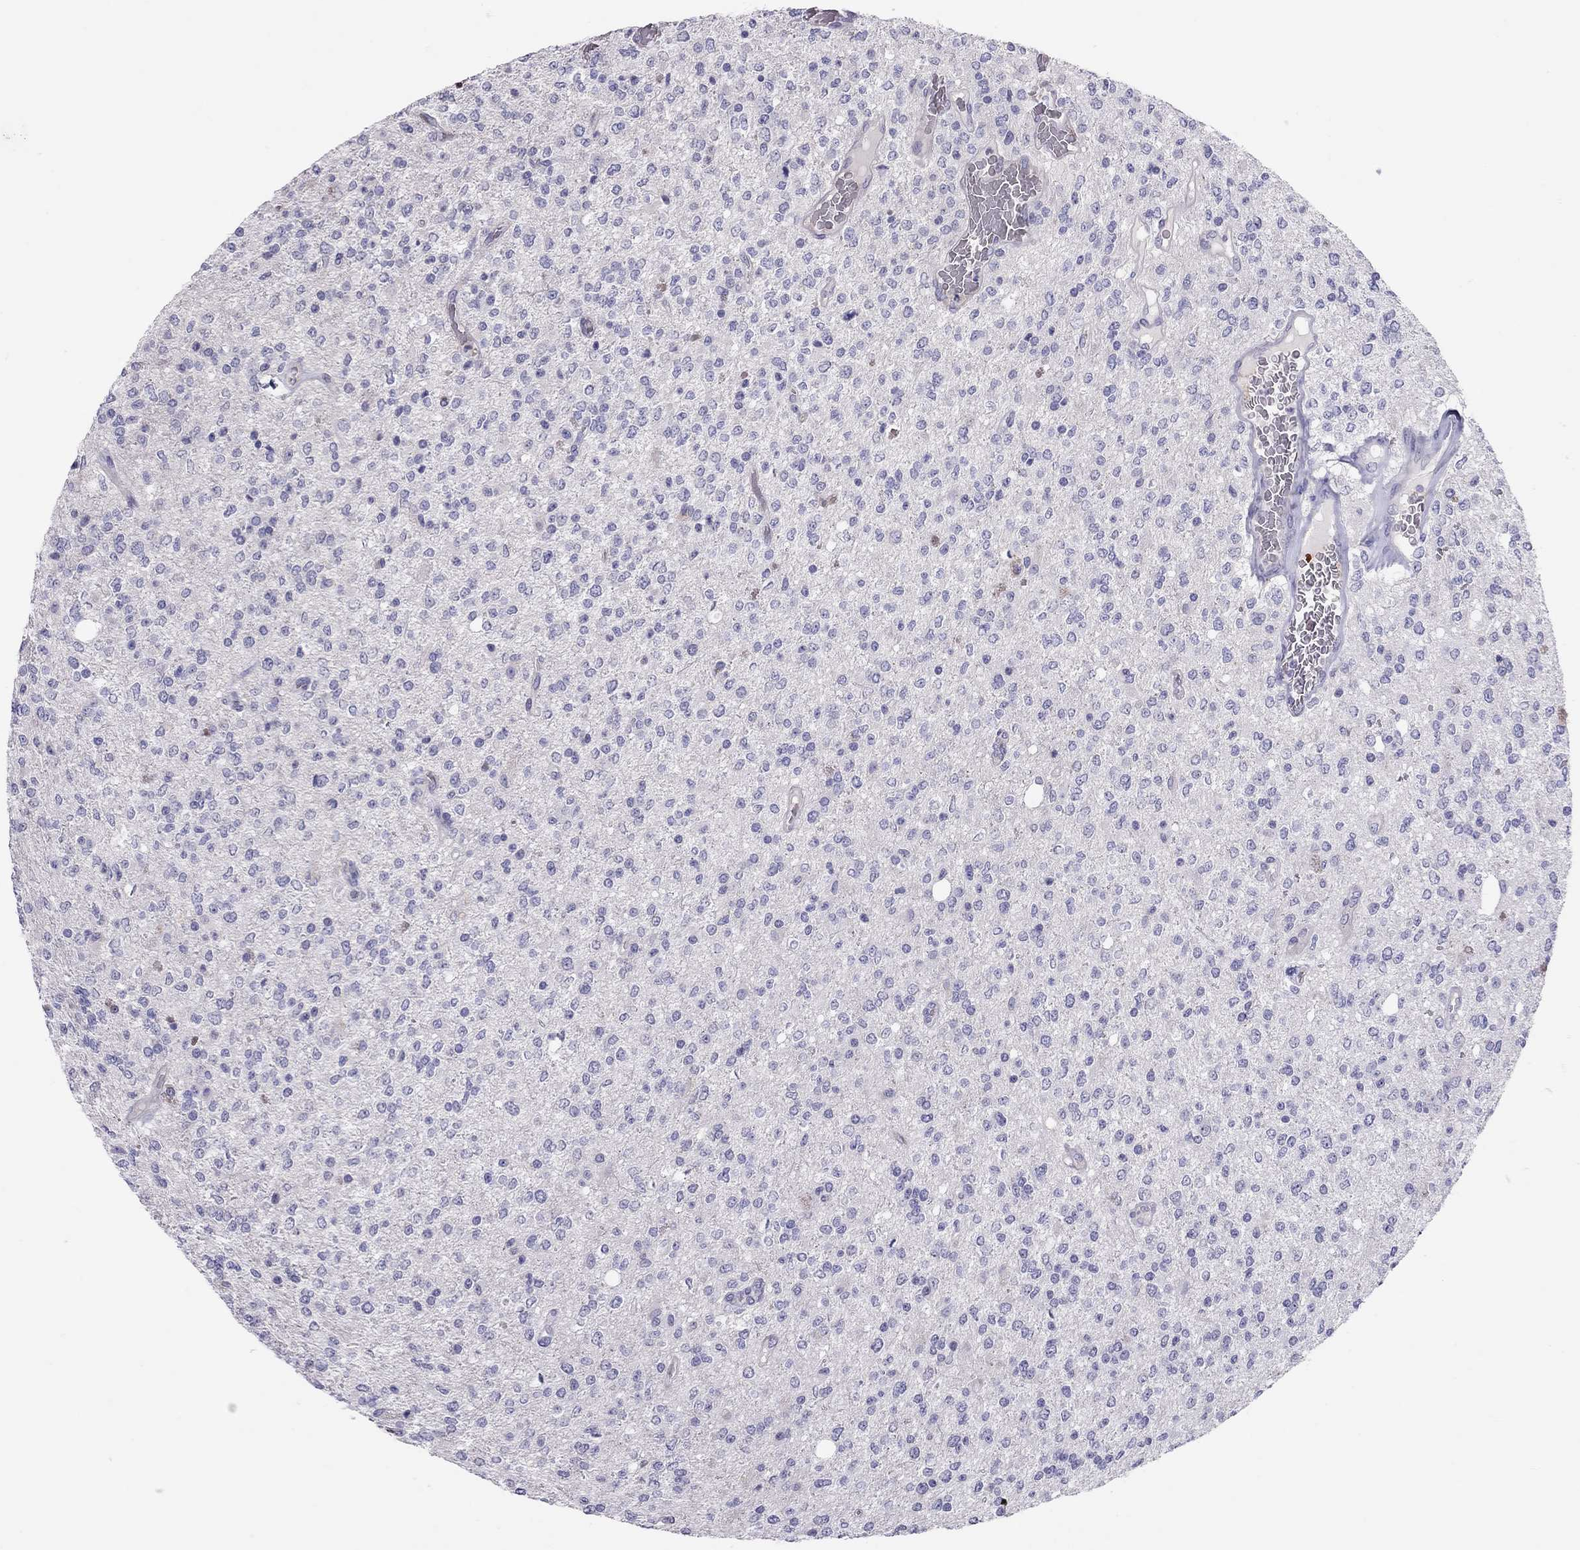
{"staining": {"intensity": "negative", "quantity": "none", "location": "none"}, "tissue": "glioma", "cell_type": "Tumor cells", "image_type": "cancer", "snomed": [{"axis": "morphology", "description": "Glioma, malignant, Low grade"}, {"axis": "topography", "description": "Brain"}], "caption": "IHC histopathology image of neoplastic tissue: malignant glioma (low-grade) stained with DAB (3,3'-diaminobenzidine) displays no significant protein expression in tumor cells.", "gene": "FRMD1", "patient": {"sex": "male", "age": 67}}